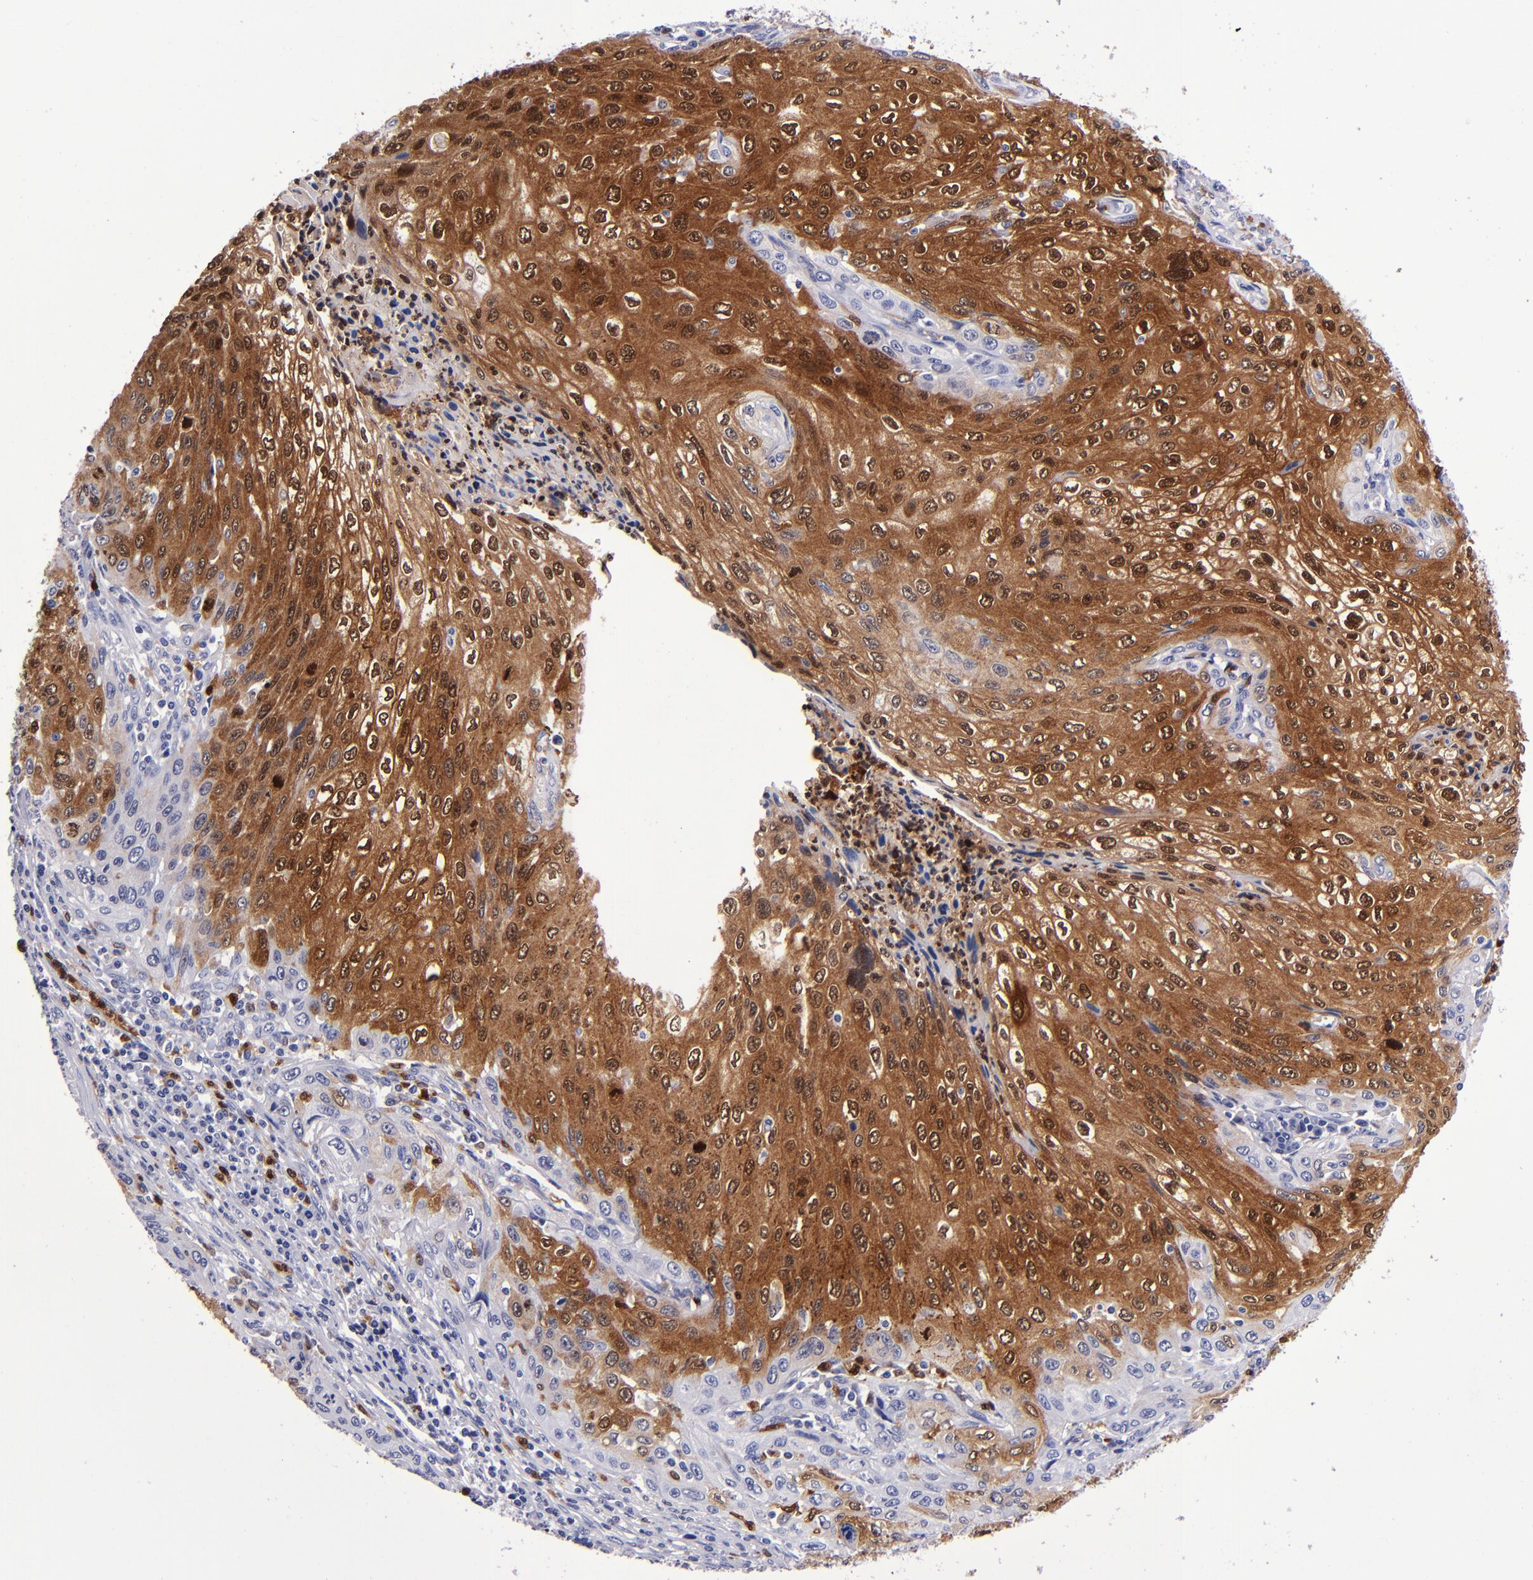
{"staining": {"intensity": "strong", "quantity": "25%-75%", "location": "cytoplasmic/membranous,nuclear"}, "tissue": "cervical cancer", "cell_type": "Tumor cells", "image_type": "cancer", "snomed": [{"axis": "morphology", "description": "Squamous cell carcinoma, NOS"}, {"axis": "topography", "description": "Cervix"}], "caption": "Cervical cancer (squamous cell carcinoma) was stained to show a protein in brown. There is high levels of strong cytoplasmic/membranous and nuclear staining in approximately 25%-75% of tumor cells.", "gene": "S100A8", "patient": {"sex": "female", "age": 32}}